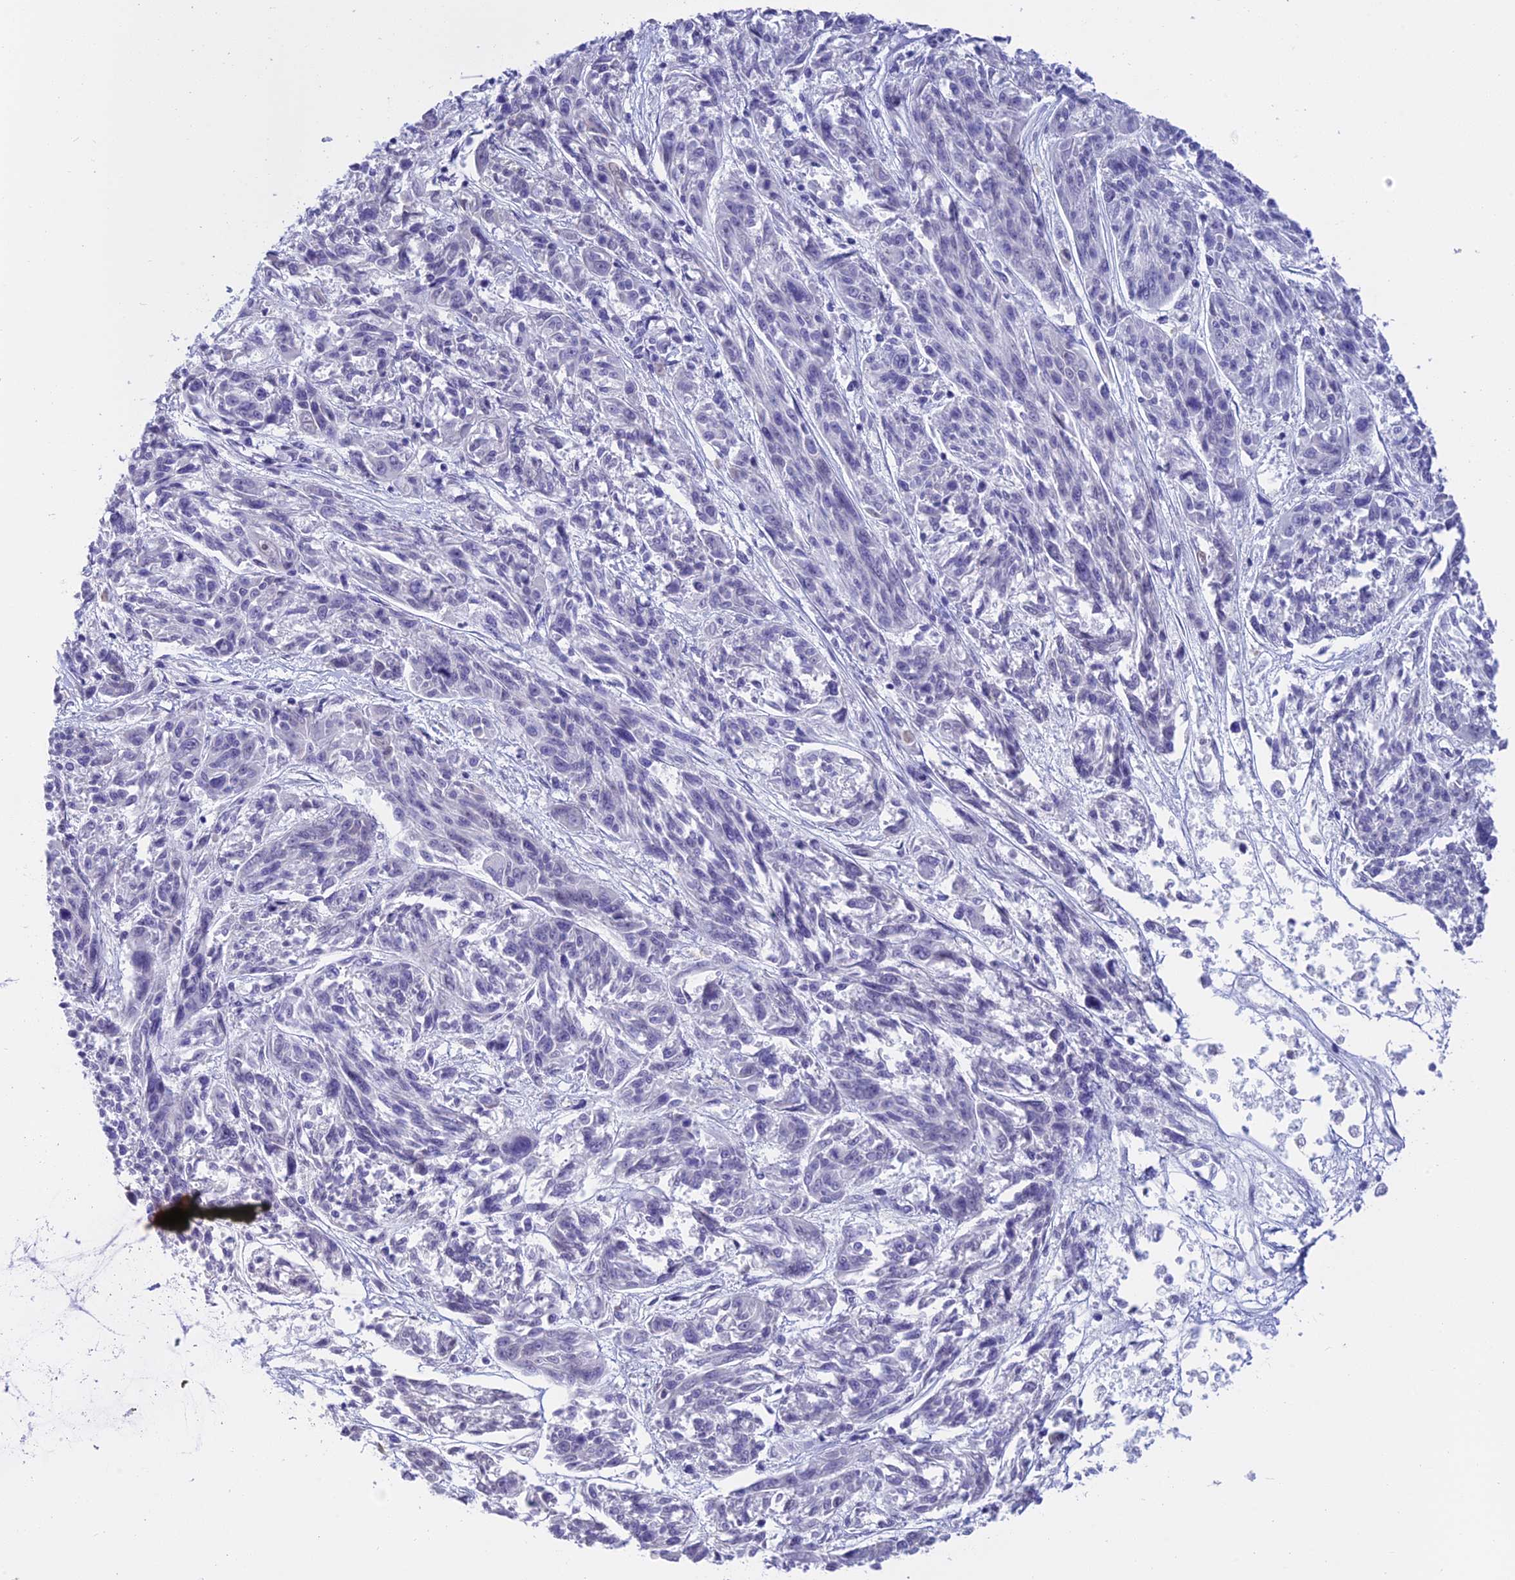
{"staining": {"intensity": "negative", "quantity": "none", "location": "none"}, "tissue": "melanoma", "cell_type": "Tumor cells", "image_type": "cancer", "snomed": [{"axis": "morphology", "description": "Malignant melanoma, NOS"}, {"axis": "topography", "description": "Skin"}], "caption": "IHC image of melanoma stained for a protein (brown), which demonstrates no expression in tumor cells.", "gene": "C17orf67", "patient": {"sex": "male", "age": 53}}